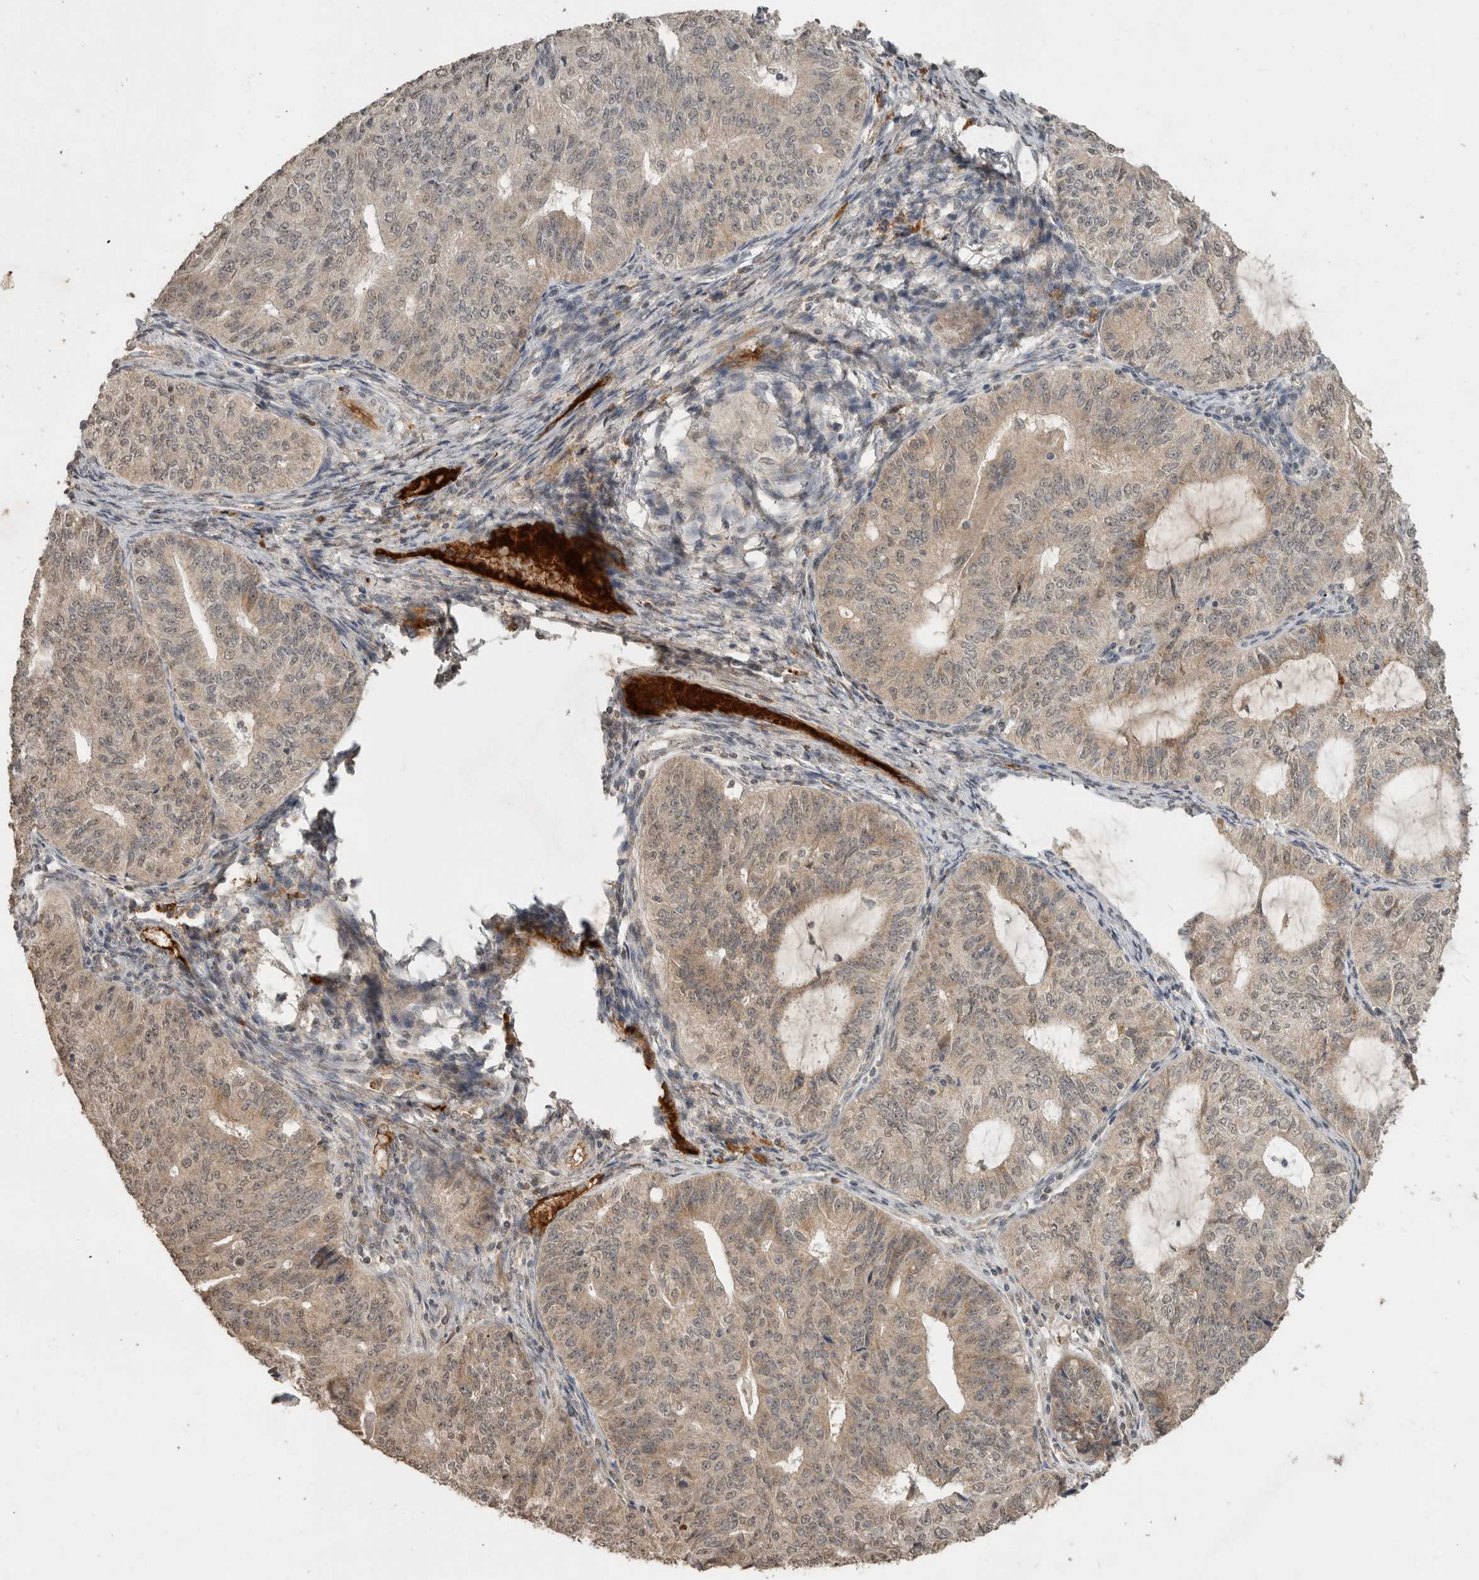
{"staining": {"intensity": "weak", "quantity": ">75%", "location": "cytoplasmic/membranous"}, "tissue": "endometrial cancer", "cell_type": "Tumor cells", "image_type": "cancer", "snomed": [{"axis": "morphology", "description": "Adenocarcinoma, NOS"}, {"axis": "topography", "description": "Endometrium"}], "caption": "DAB immunohistochemical staining of human endometrial cancer displays weak cytoplasmic/membranous protein expression in about >75% of tumor cells. Using DAB (3,3'-diaminobenzidine) (brown) and hematoxylin (blue) stains, captured at high magnification using brightfield microscopy.", "gene": "FAM3A", "patient": {"sex": "female", "age": 32}}